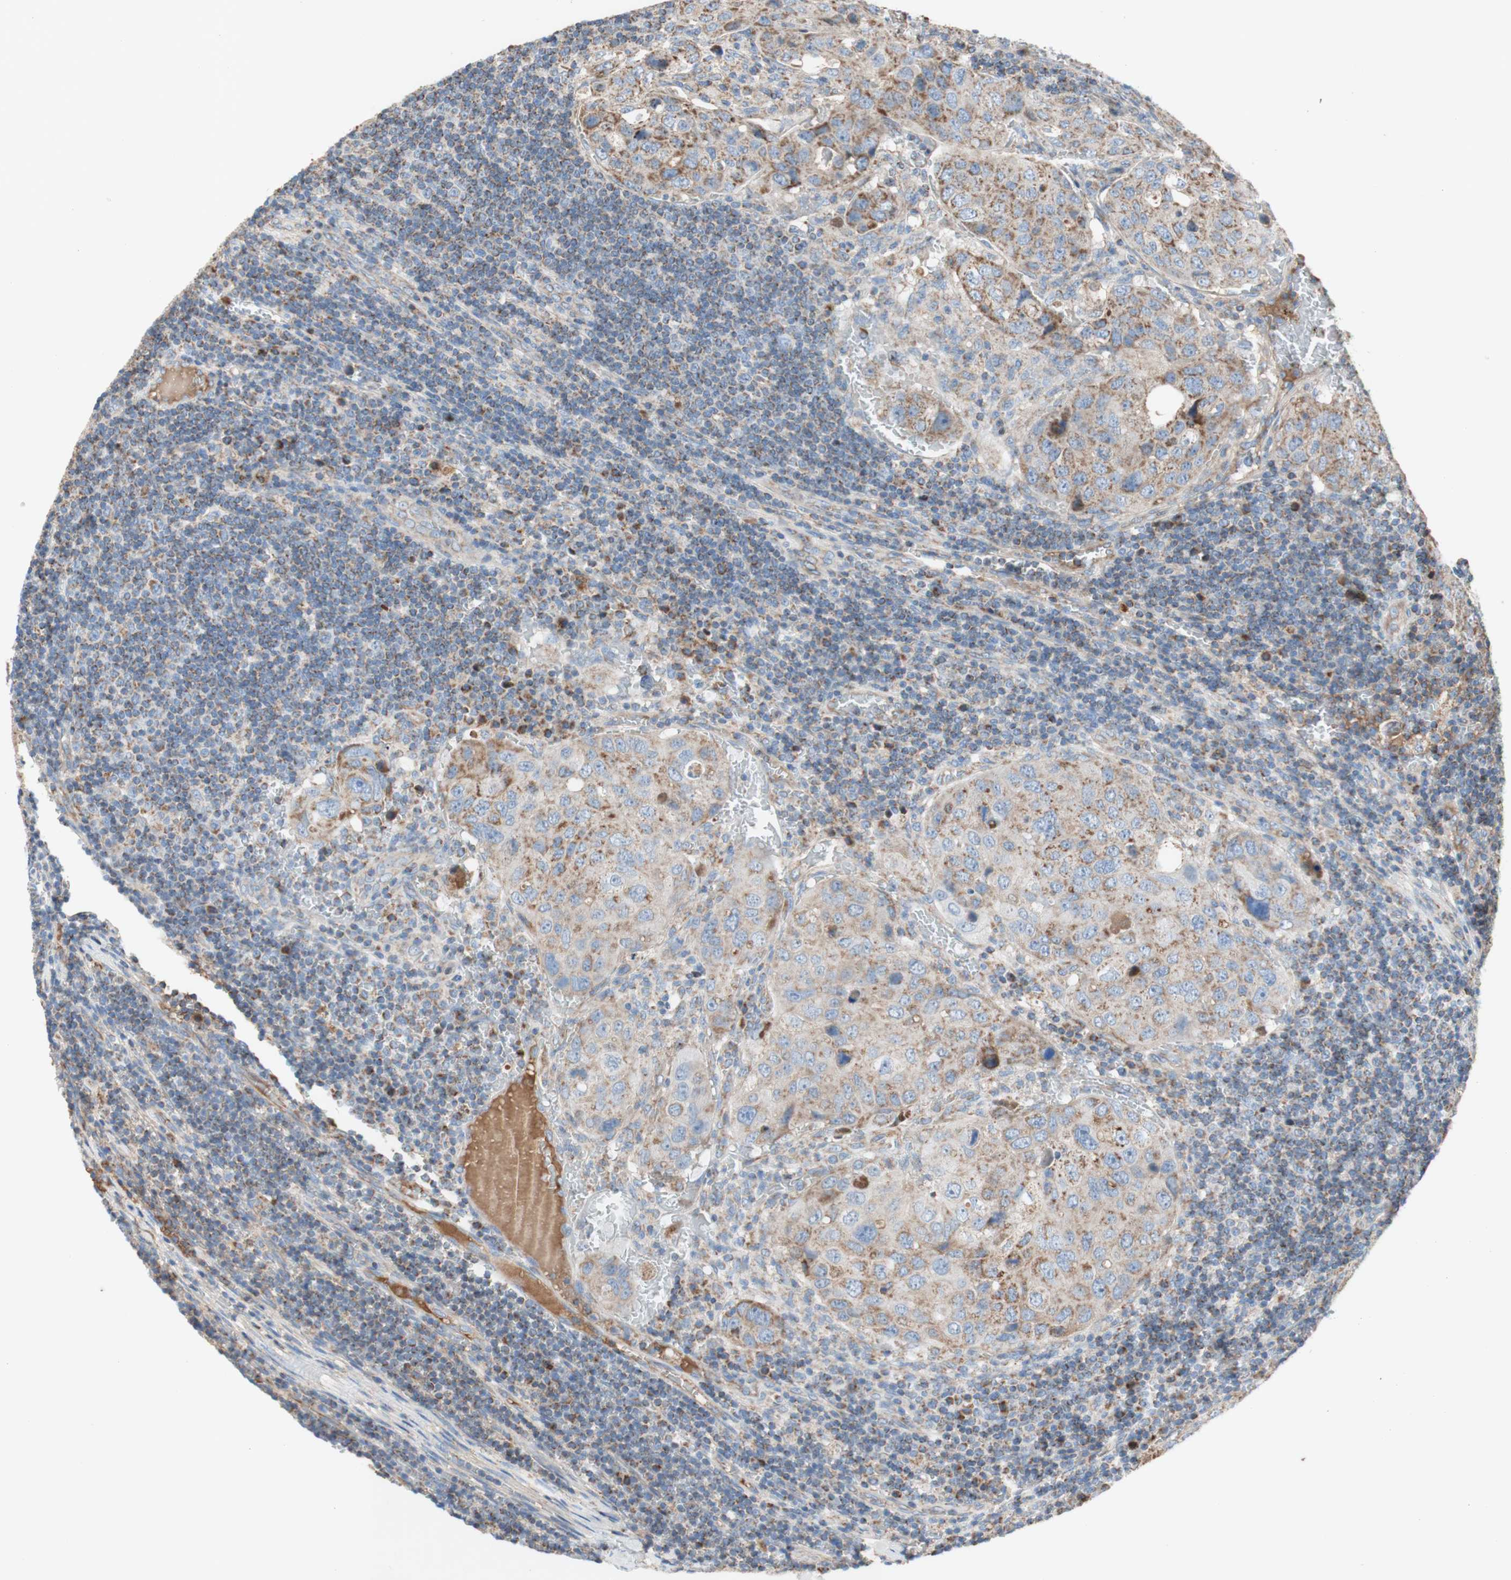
{"staining": {"intensity": "weak", "quantity": ">75%", "location": "cytoplasmic/membranous"}, "tissue": "urothelial cancer", "cell_type": "Tumor cells", "image_type": "cancer", "snomed": [{"axis": "morphology", "description": "Urothelial carcinoma, High grade"}, {"axis": "topography", "description": "Lymph node"}, {"axis": "topography", "description": "Urinary bladder"}], "caption": "The image demonstrates immunohistochemical staining of high-grade urothelial carcinoma. There is weak cytoplasmic/membranous expression is seen in approximately >75% of tumor cells.", "gene": "SDHB", "patient": {"sex": "male", "age": 51}}